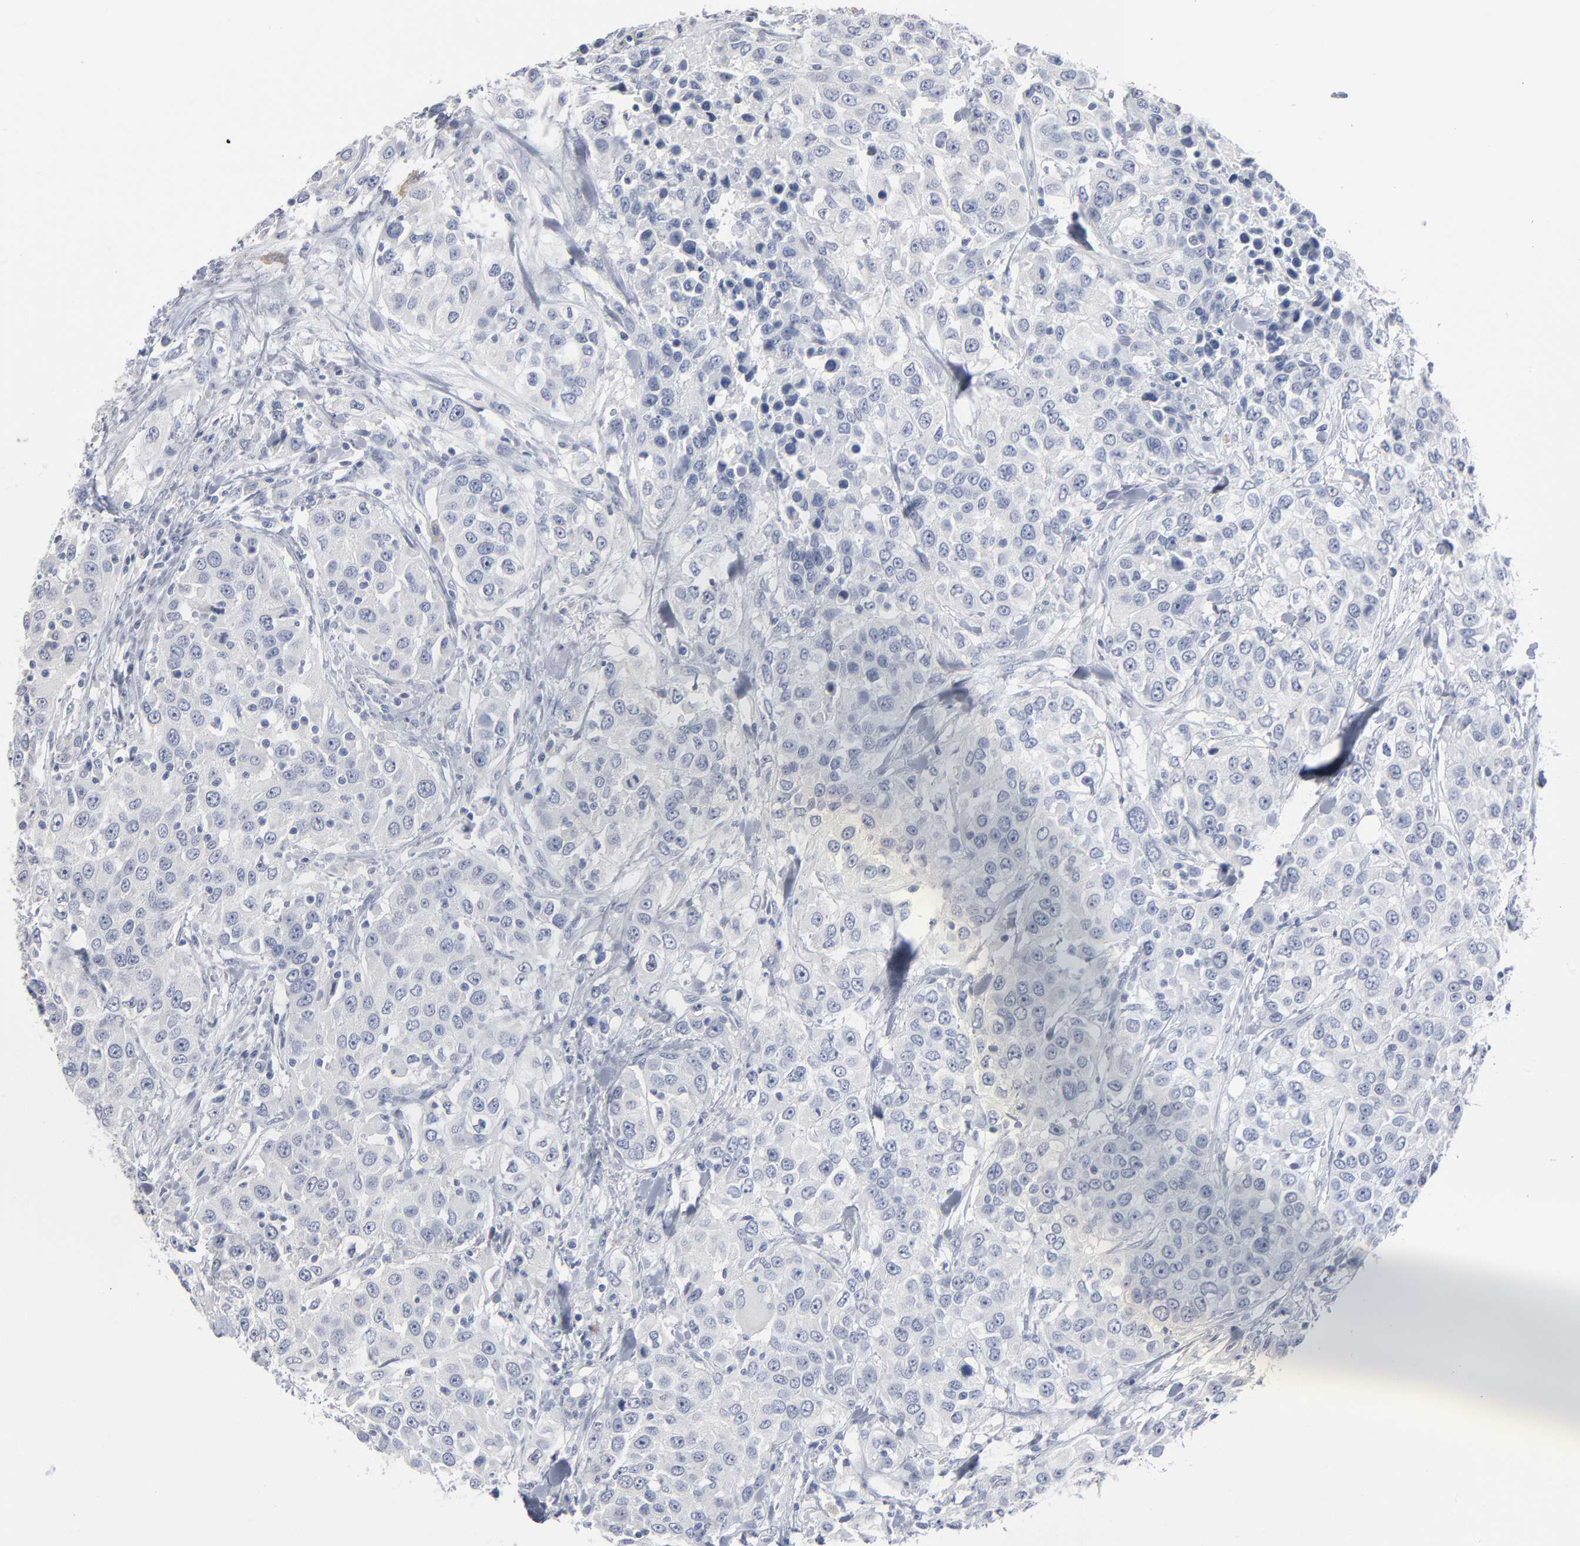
{"staining": {"intensity": "negative", "quantity": "none", "location": "none"}, "tissue": "urothelial cancer", "cell_type": "Tumor cells", "image_type": "cancer", "snomed": [{"axis": "morphology", "description": "Urothelial carcinoma, High grade"}, {"axis": "topography", "description": "Urinary bladder"}], "caption": "Protein analysis of urothelial carcinoma (high-grade) shows no significant expression in tumor cells.", "gene": "PAGE1", "patient": {"sex": "female", "age": 80}}